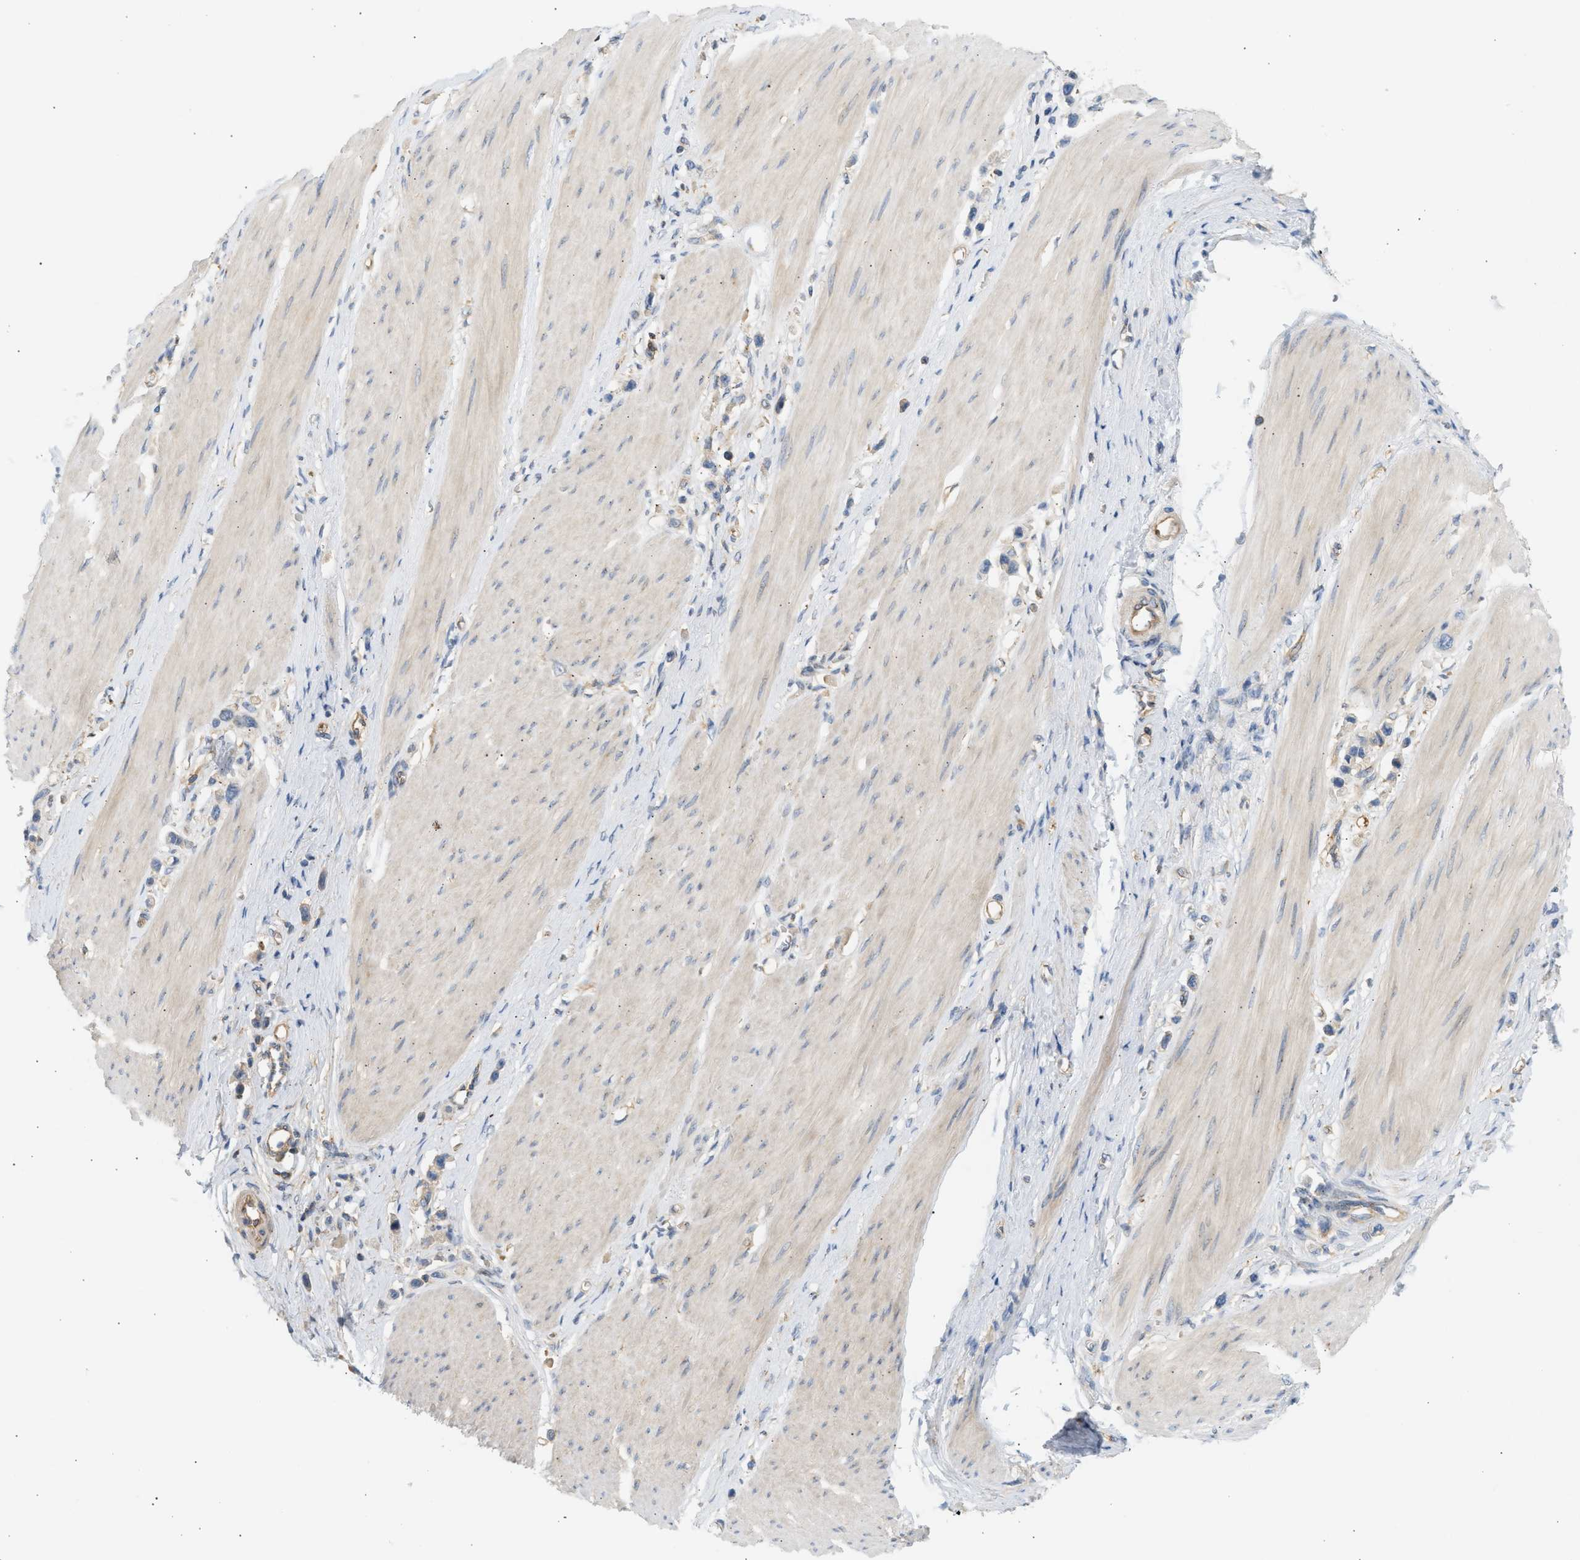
{"staining": {"intensity": "weak", "quantity": "<25%", "location": "cytoplasmic/membranous"}, "tissue": "stomach cancer", "cell_type": "Tumor cells", "image_type": "cancer", "snomed": [{"axis": "morphology", "description": "Adenocarcinoma, NOS"}, {"axis": "topography", "description": "Stomach"}], "caption": "A micrograph of human stomach cancer is negative for staining in tumor cells. The staining was performed using DAB to visualize the protein expression in brown, while the nuclei were stained in blue with hematoxylin (Magnification: 20x).", "gene": "PAFAH1B1", "patient": {"sex": "female", "age": 65}}